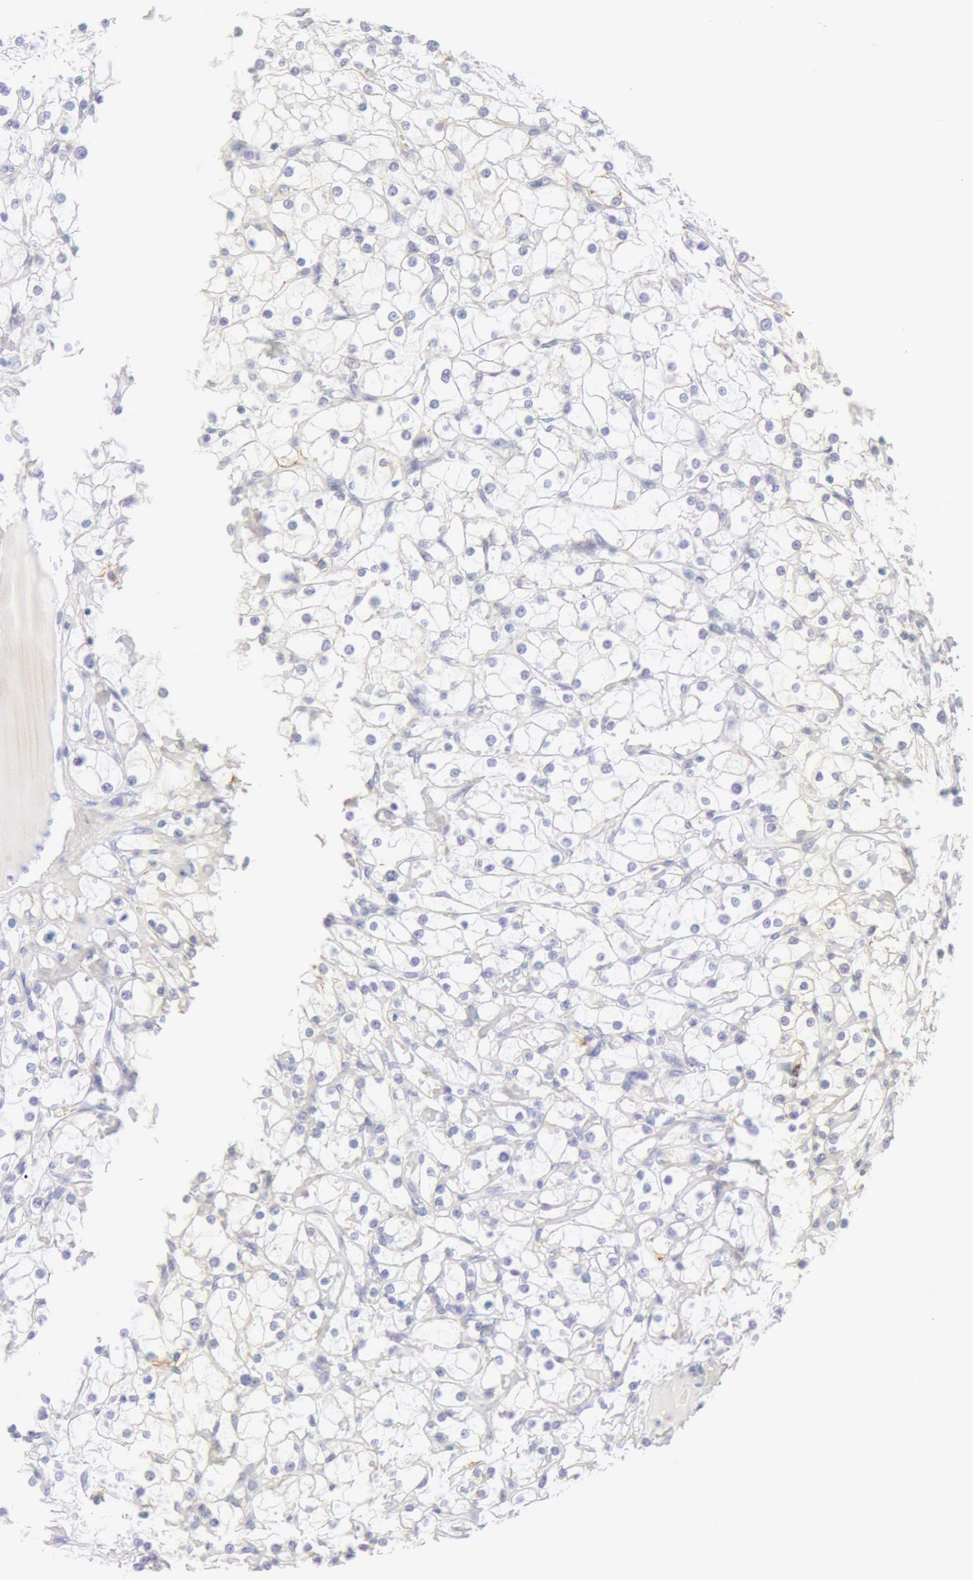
{"staining": {"intensity": "negative", "quantity": "none", "location": "none"}, "tissue": "renal cancer", "cell_type": "Tumor cells", "image_type": "cancer", "snomed": [{"axis": "morphology", "description": "Adenocarcinoma, NOS"}, {"axis": "topography", "description": "Kidney"}], "caption": "The photomicrograph demonstrates no staining of tumor cells in renal cancer.", "gene": "KRT8", "patient": {"sex": "female", "age": 73}}